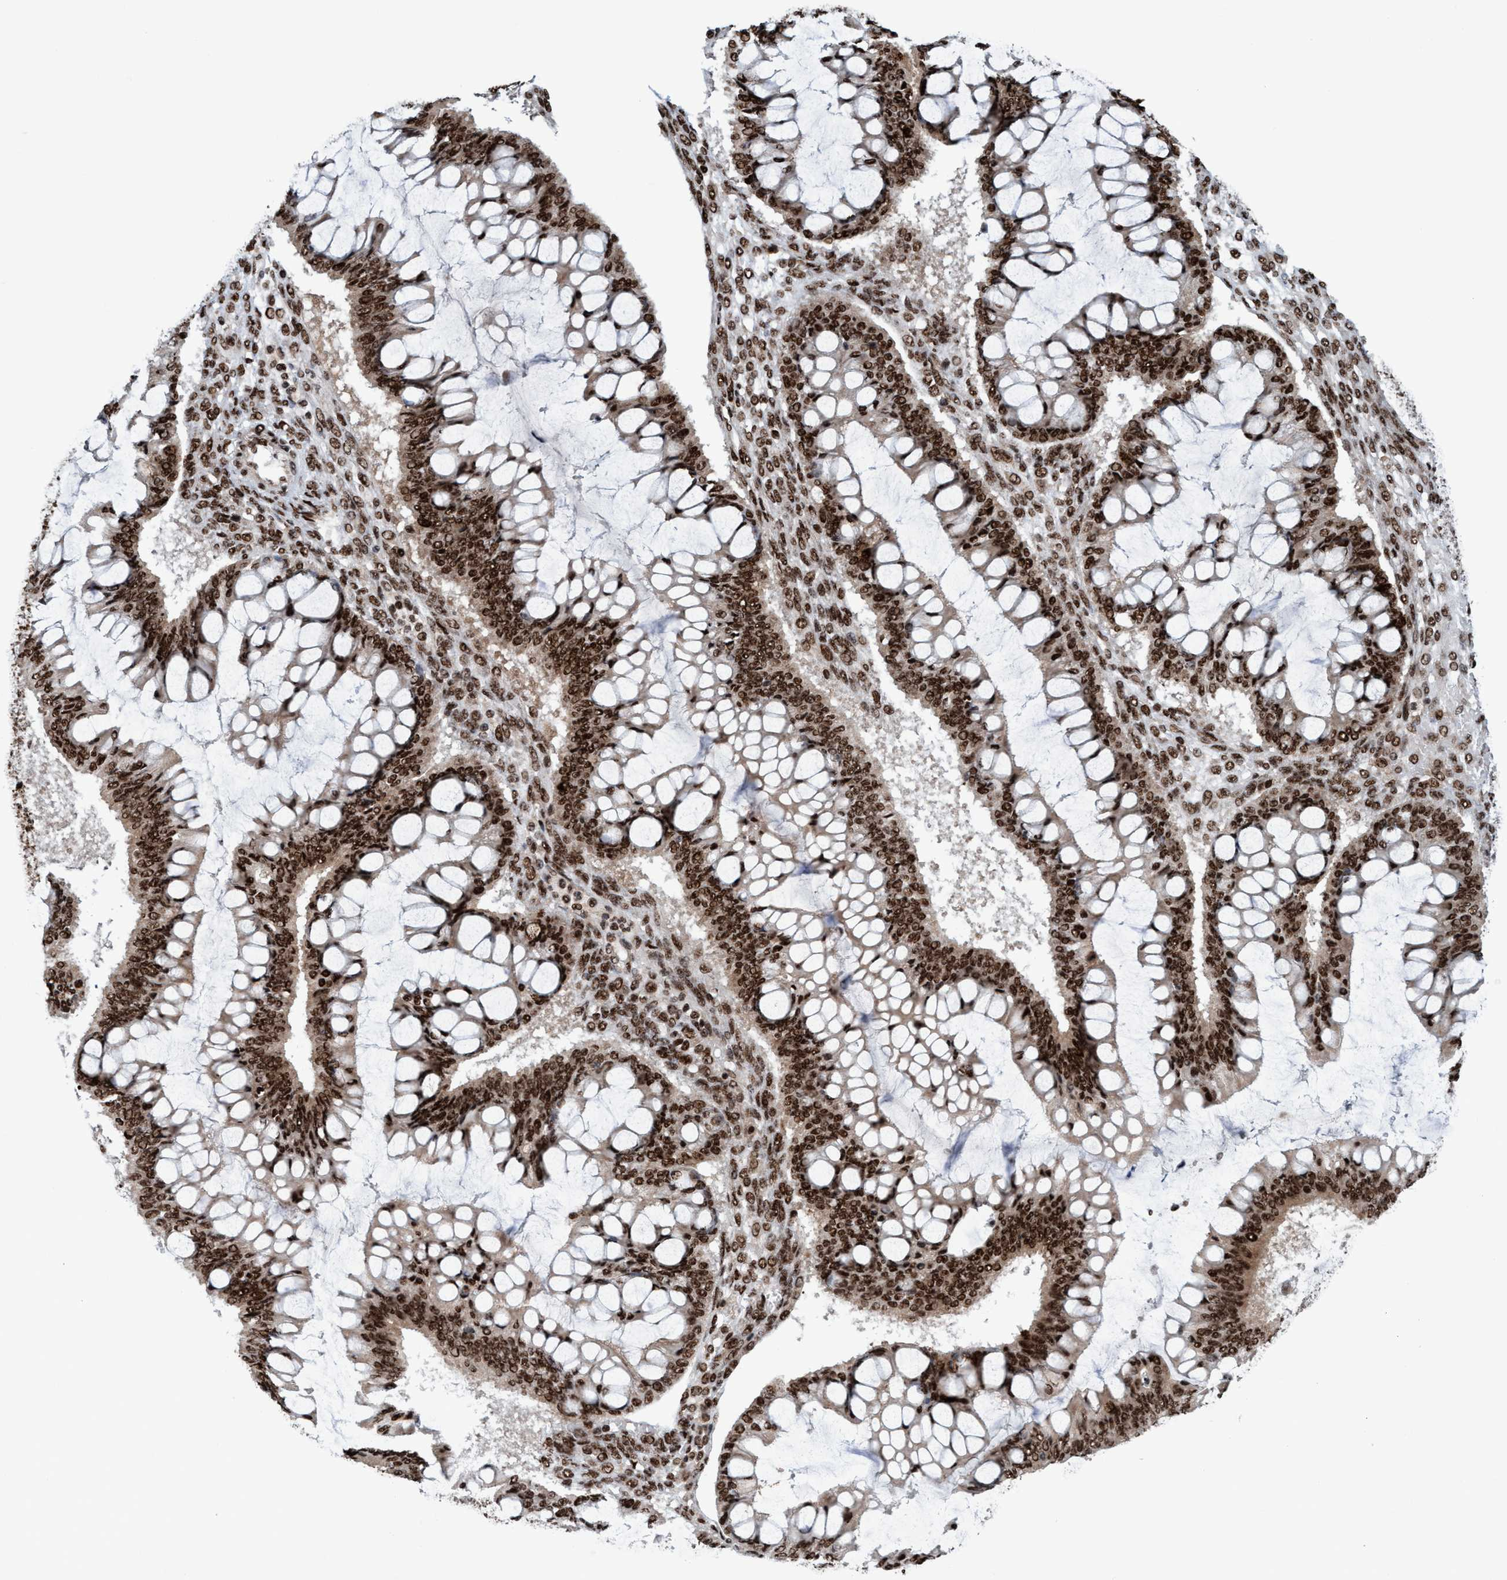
{"staining": {"intensity": "strong", "quantity": ">75%", "location": "cytoplasmic/membranous,nuclear"}, "tissue": "ovarian cancer", "cell_type": "Tumor cells", "image_type": "cancer", "snomed": [{"axis": "morphology", "description": "Cystadenocarcinoma, mucinous, NOS"}, {"axis": "topography", "description": "Ovary"}], "caption": "DAB (3,3'-diaminobenzidine) immunohistochemical staining of human ovarian cancer reveals strong cytoplasmic/membranous and nuclear protein positivity in approximately >75% of tumor cells.", "gene": "TOPBP1", "patient": {"sex": "female", "age": 73}}